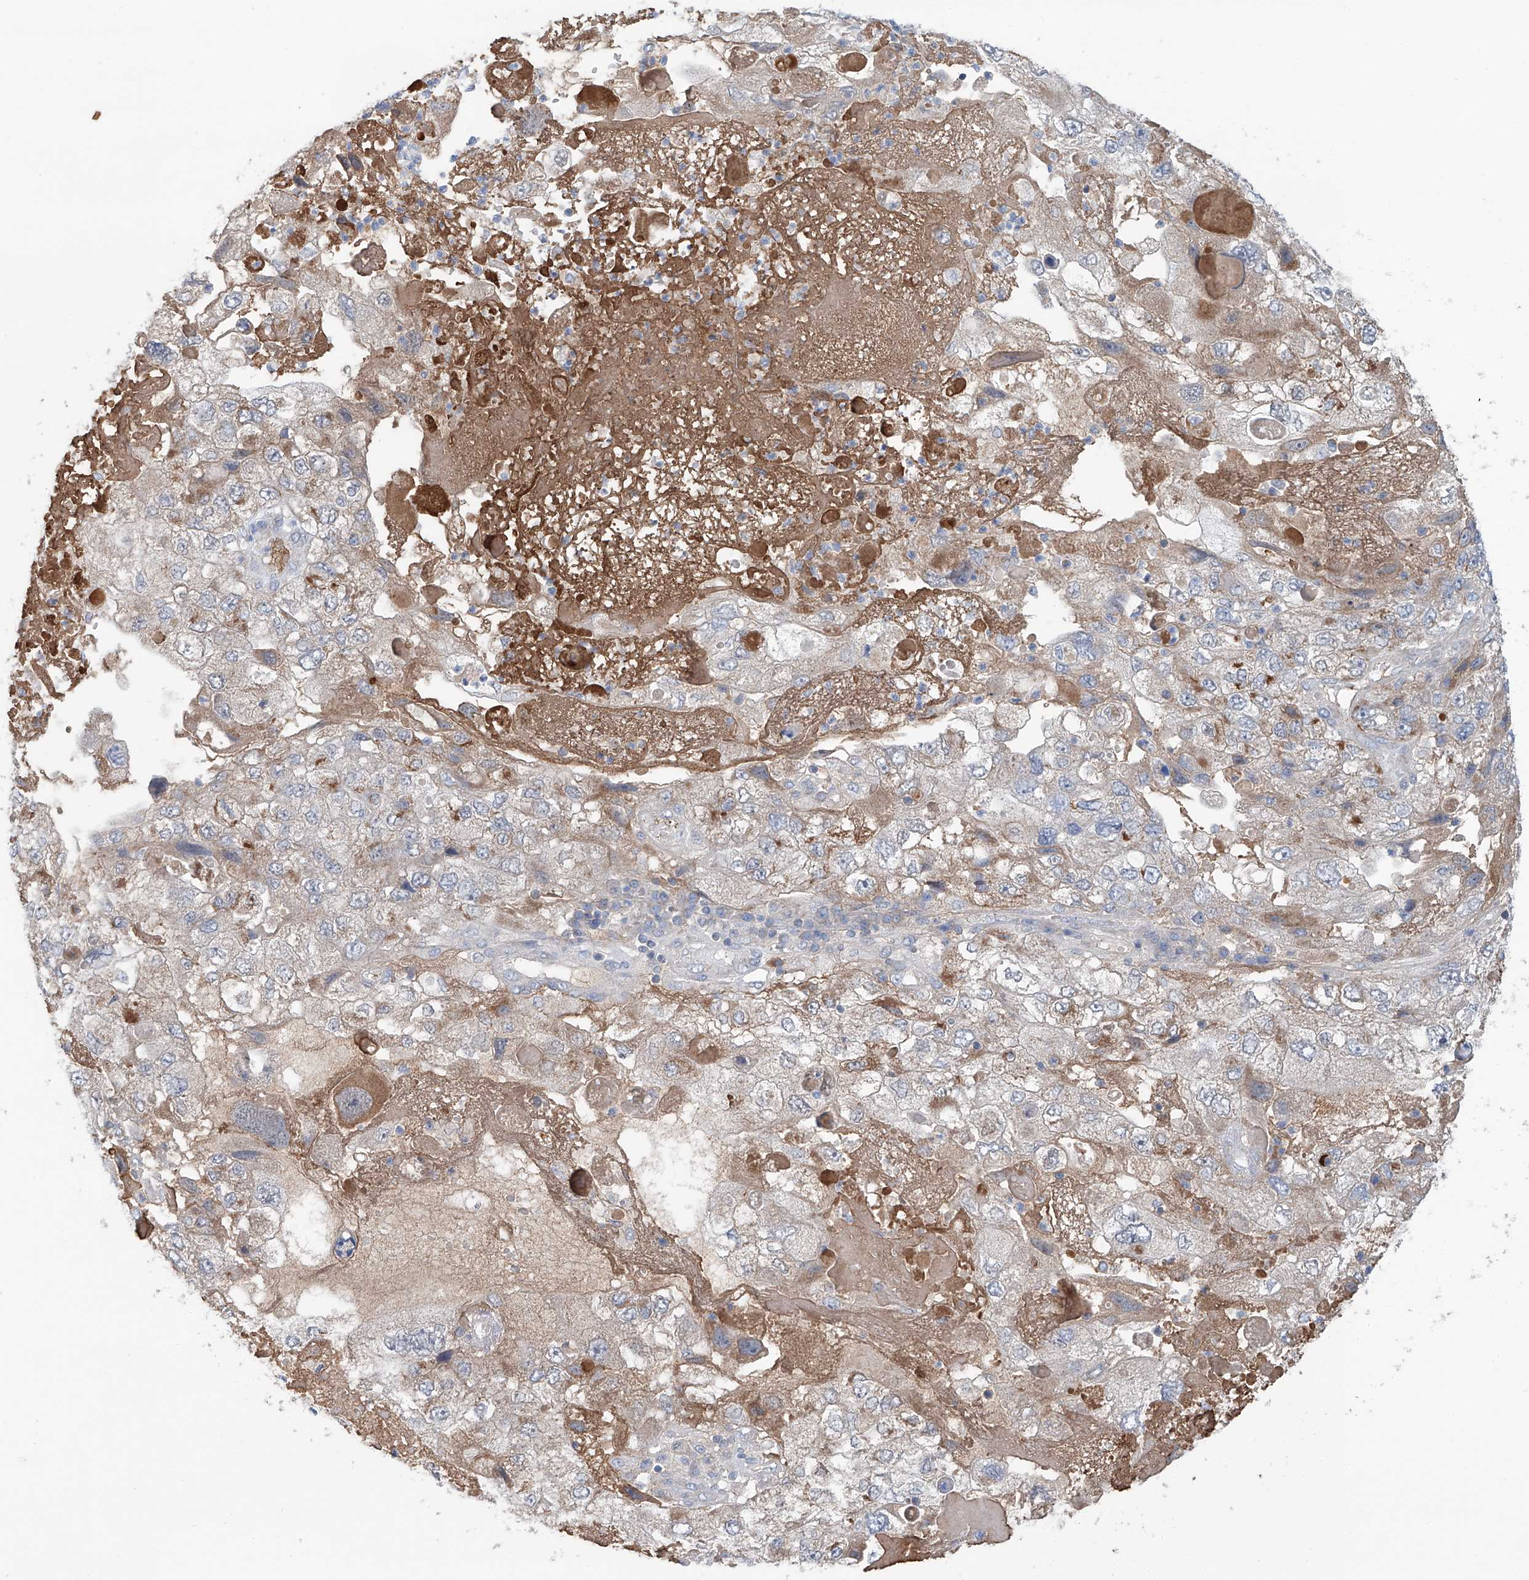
{"staining": {"intensity": "weak", "quantity": "<25%", "location": "cytoplasmic/membranous"}, "tissue": "endometrial cancer", "cell_type": "Tumor cells", "image_type": "cancer", "snomed": [{"axis": "morphology", "description": "Adenocarcinoma, NOS"}, {"axis": "topography", "description": "Endometrium"}], "caption": "Immunohistochemical staining of human endometrial cancer exhibits no significant staining in tumor cells.", "gene": "SIX4", "patient": {"sex": "female", "age": 49}}